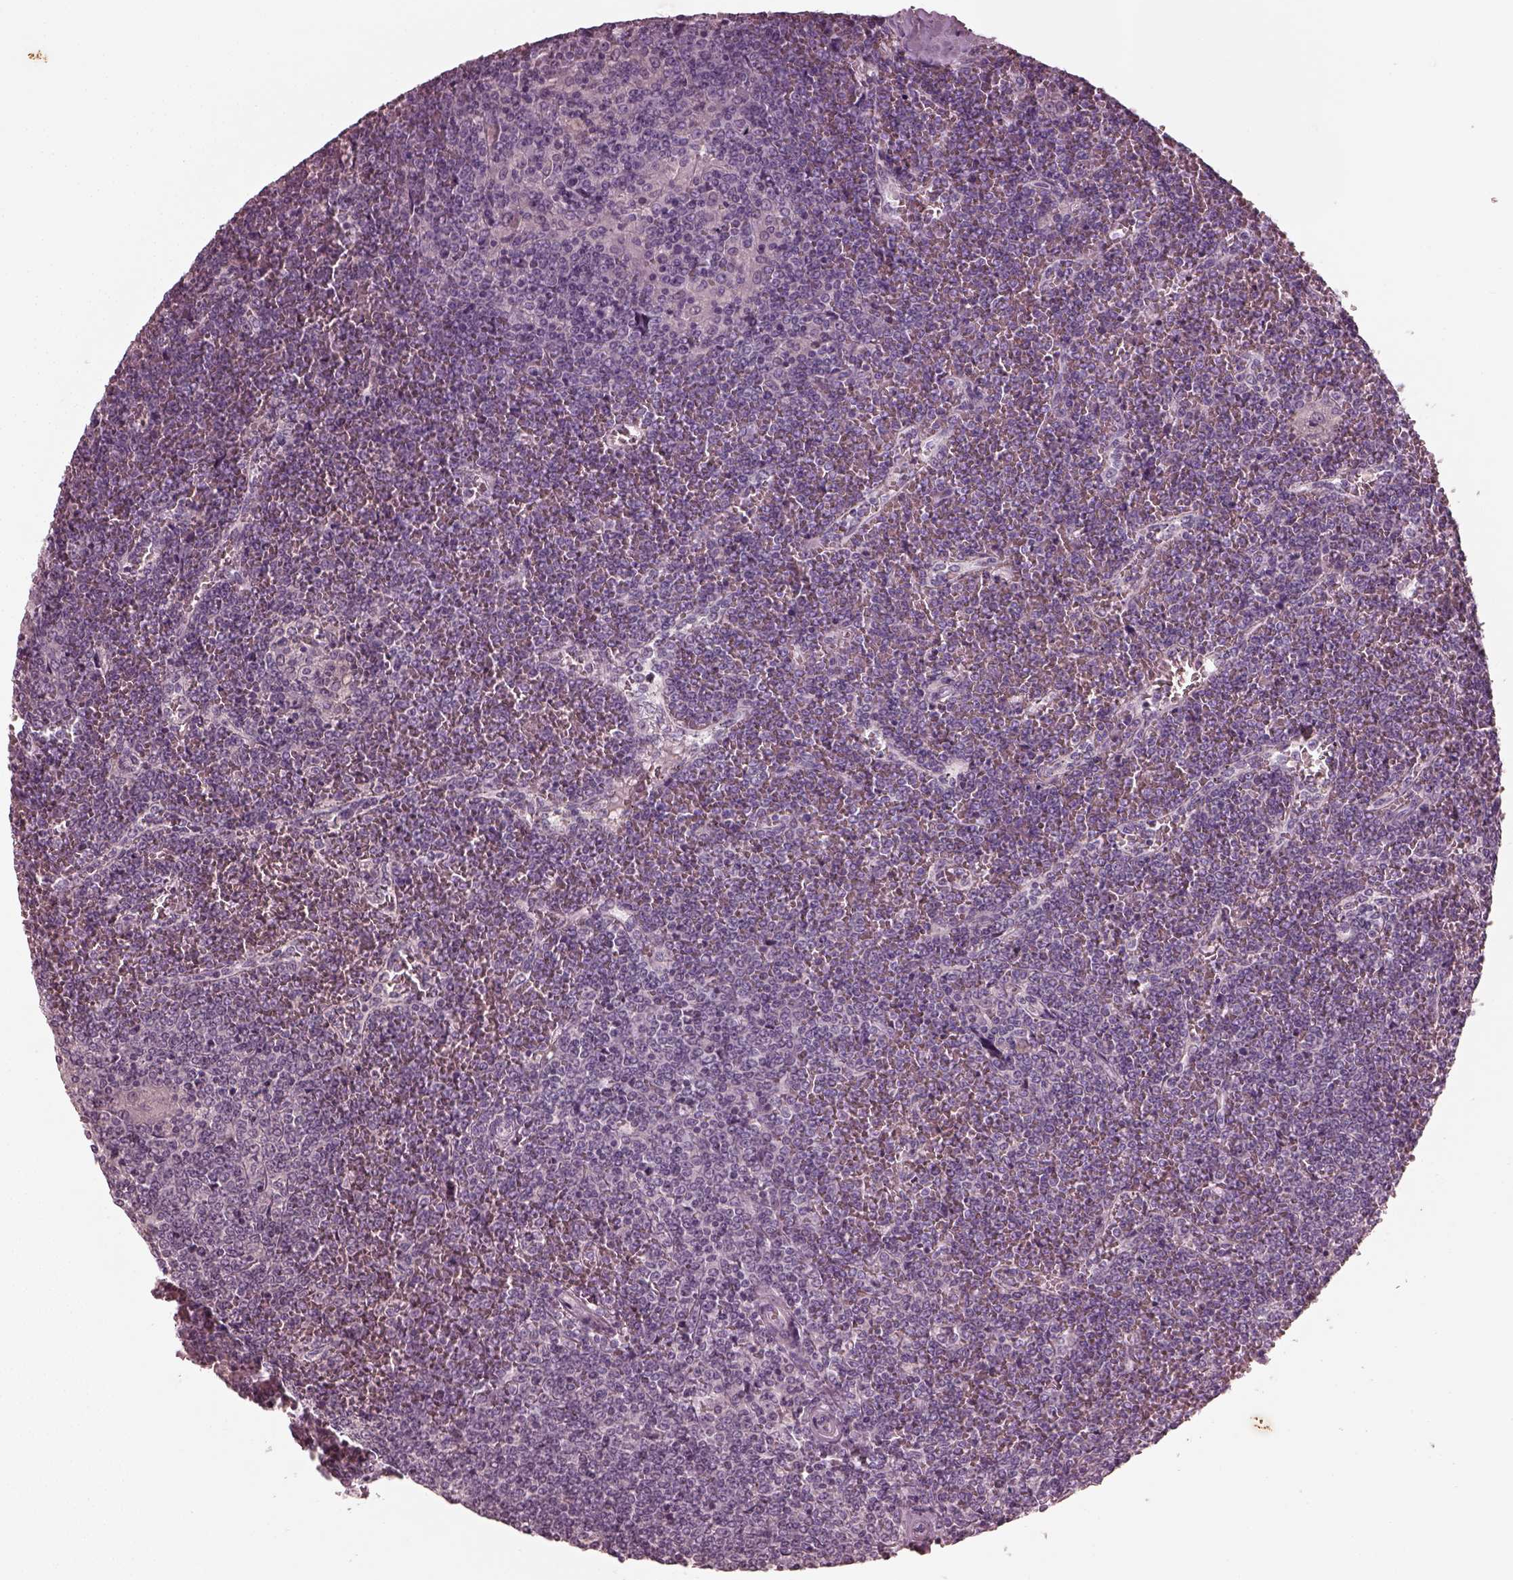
{"staining": {"intensity": "negative", "quantity": "none", "location": "none"}, "tissue": "lymphoma", "cell_type": "Tumor cells", "image_type": "cancer", "snomed": [{"axis": "morphology", "description": "Malignant lymphoma, non-Hodgkin's type, Low grade"}, {"axis": "topography", "description": "Spleen"}], "caption": "A micrograph of human malignant lymphoma, non-Hodgkin's type (low-grade) is negative for staining in tumor cells.", "gene": "ADRB3", "patient": {"sex": "female", "age": 19}}